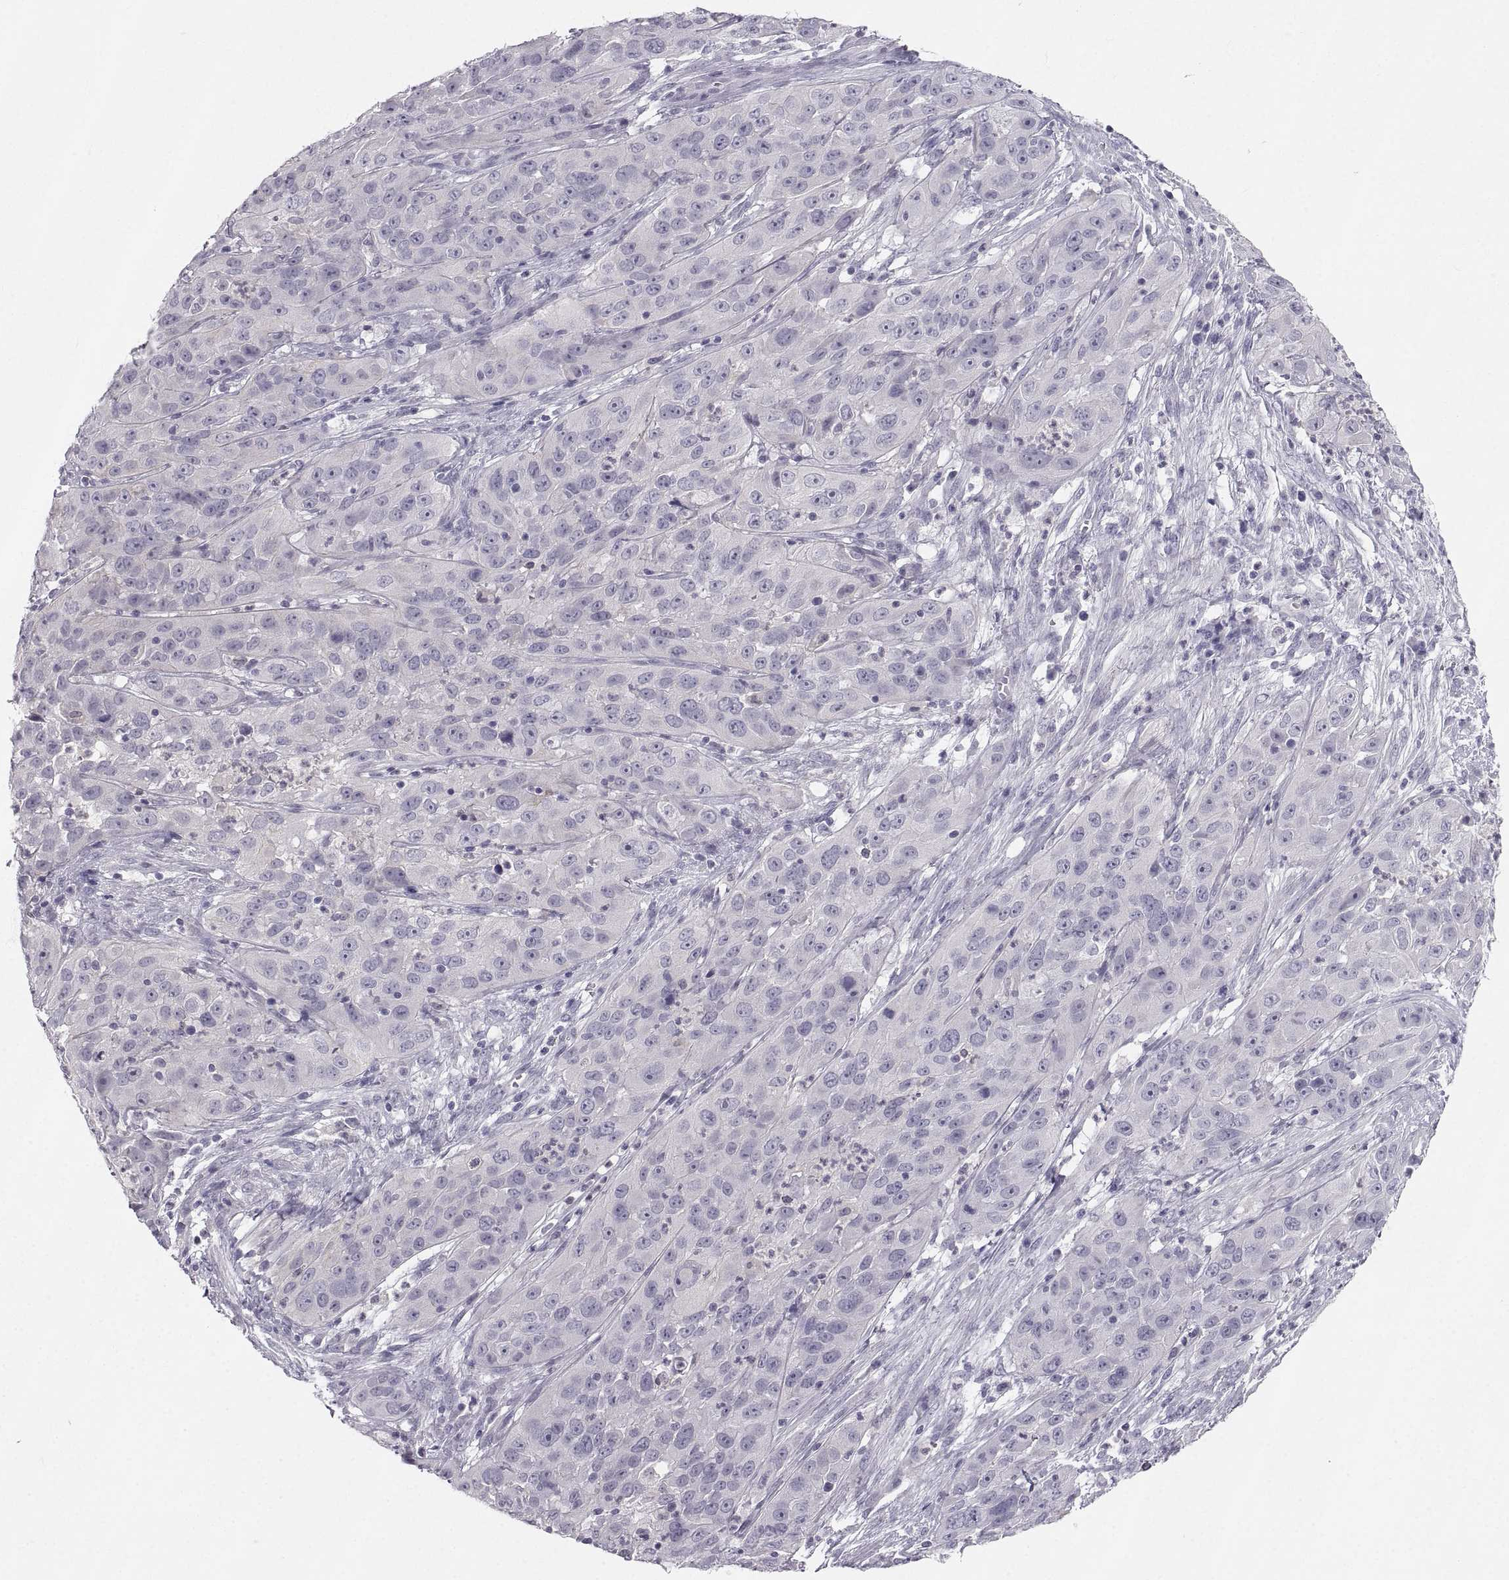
{"staining": {"intensity": "negative", "quantity": "none", "location": "none"}, "tissue": "cervical cancer", "cell_type": "Tumor cells", "image_type": "cancer", "snomed": [{"axis": "morphology", "description": "Squamous cell carcinoma, NOS"}, {"axis": "topography", "description": "Cervix"}], "caption": "IHC image of neoplastic tissue: cervical cancer (squamous cell carcinoma) stained with DAB demonstrates no significant protein staining in tumor cells.", "gene": "ZNF185", "patient": {"sex": "female", "age": 32}}